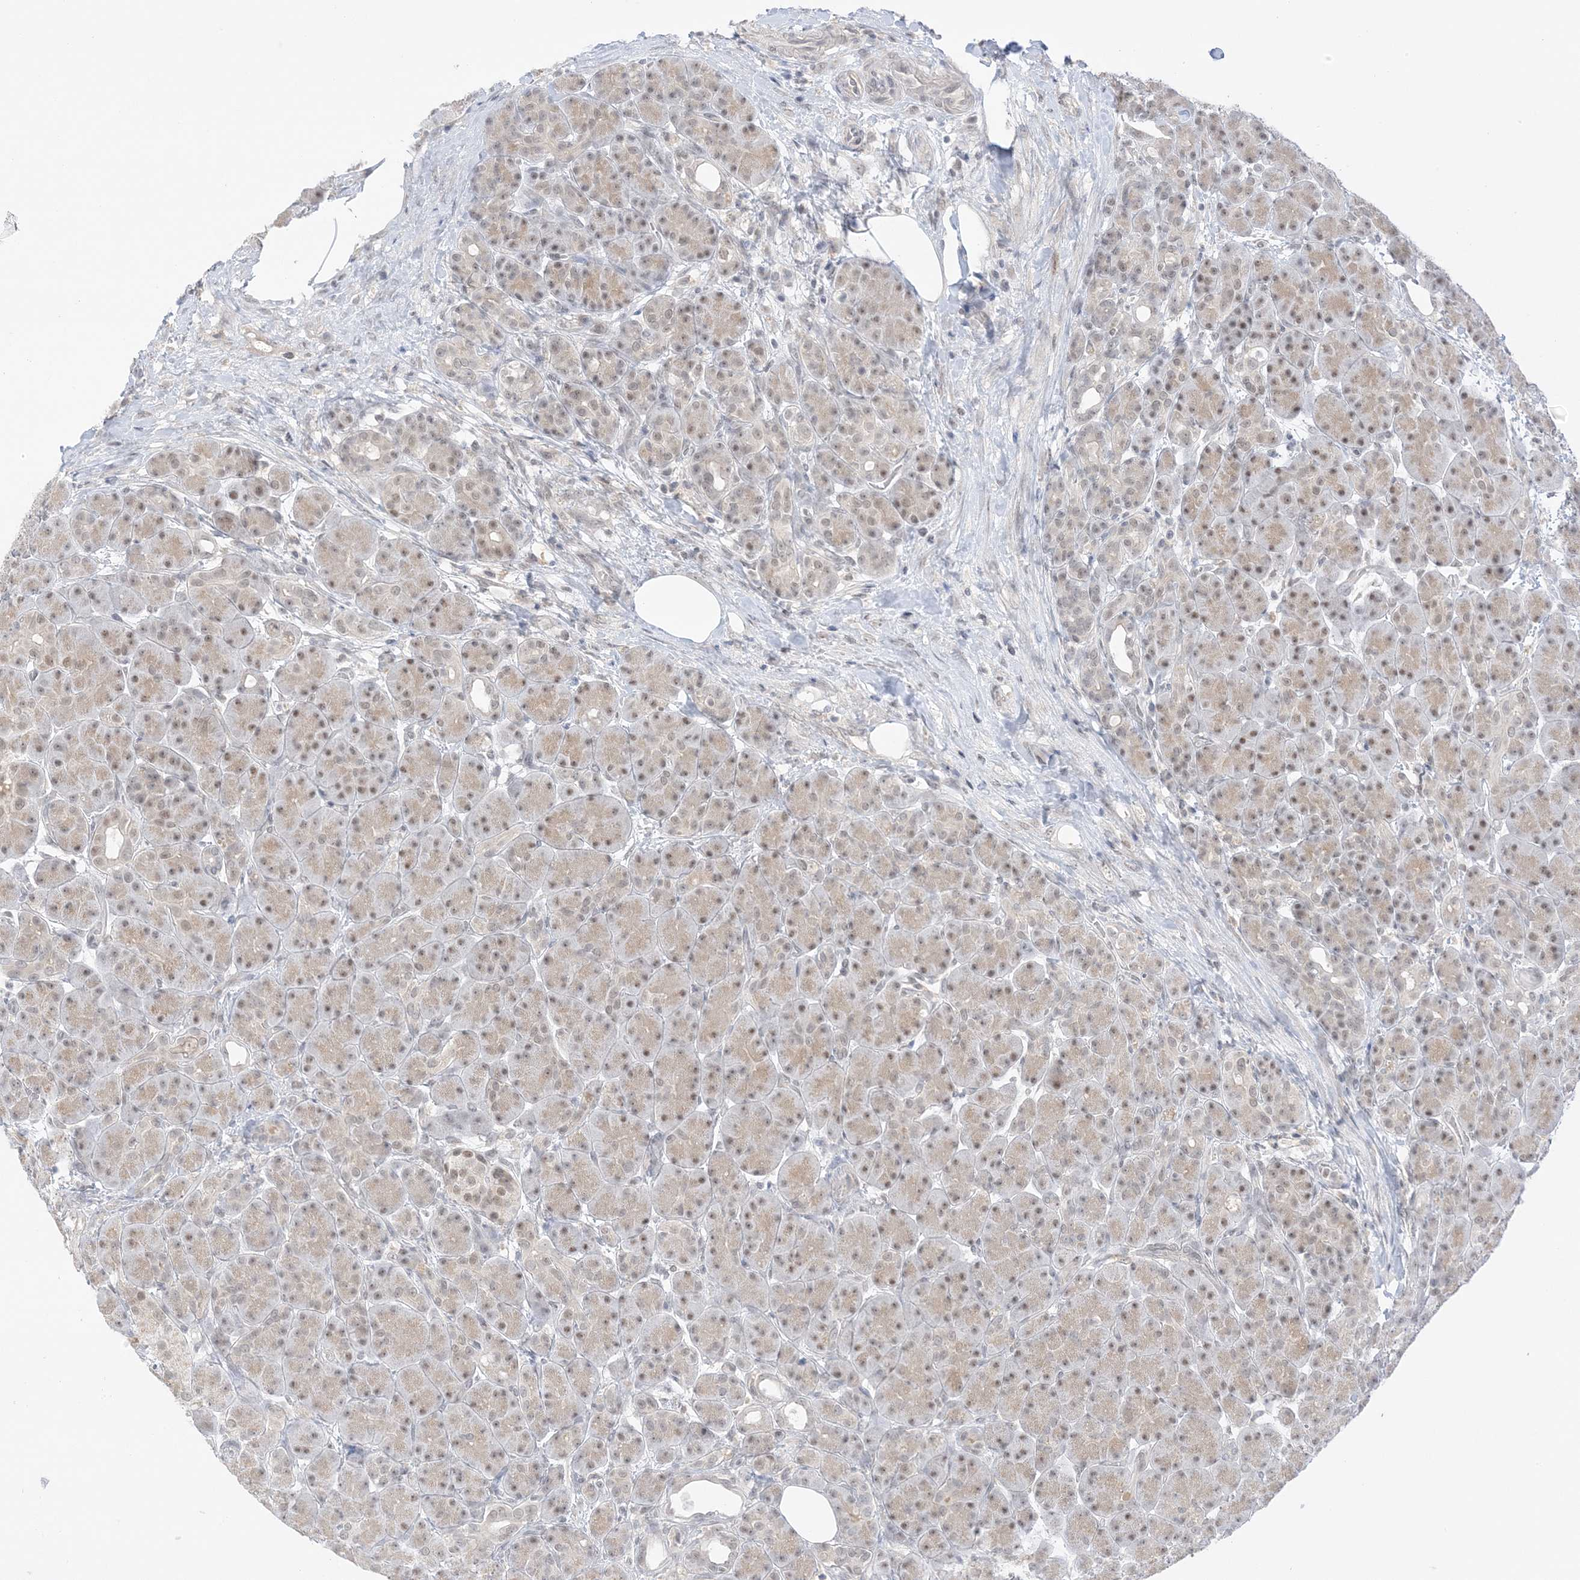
{"staining": {"intensity": "weak", "quantity": "25%-75%", "location": "cytoplasmic/membranous,nuclear"}, "tissue": "pancreas", "cell_type": "Exocrine glandular cells", "image_type": "normal", "snomed": [{"axis": "morphology", "description": "Normal tissue, NOS"}, {"axis": "topography", "description": "Pancreas"}], "caption": "Immunohistochemistry image of normal pancreas: pancreas stained using immunohistochemistry reveals low levels of weak protein expression localized specifically in the cytoplasmic/membranous,nuclear of exocrine glandular cells, appearing as a cytoplasmic/membranous,nuclear brown color.", "gene": "MSL3", "patient": {"sex": "male", "age": 63}}